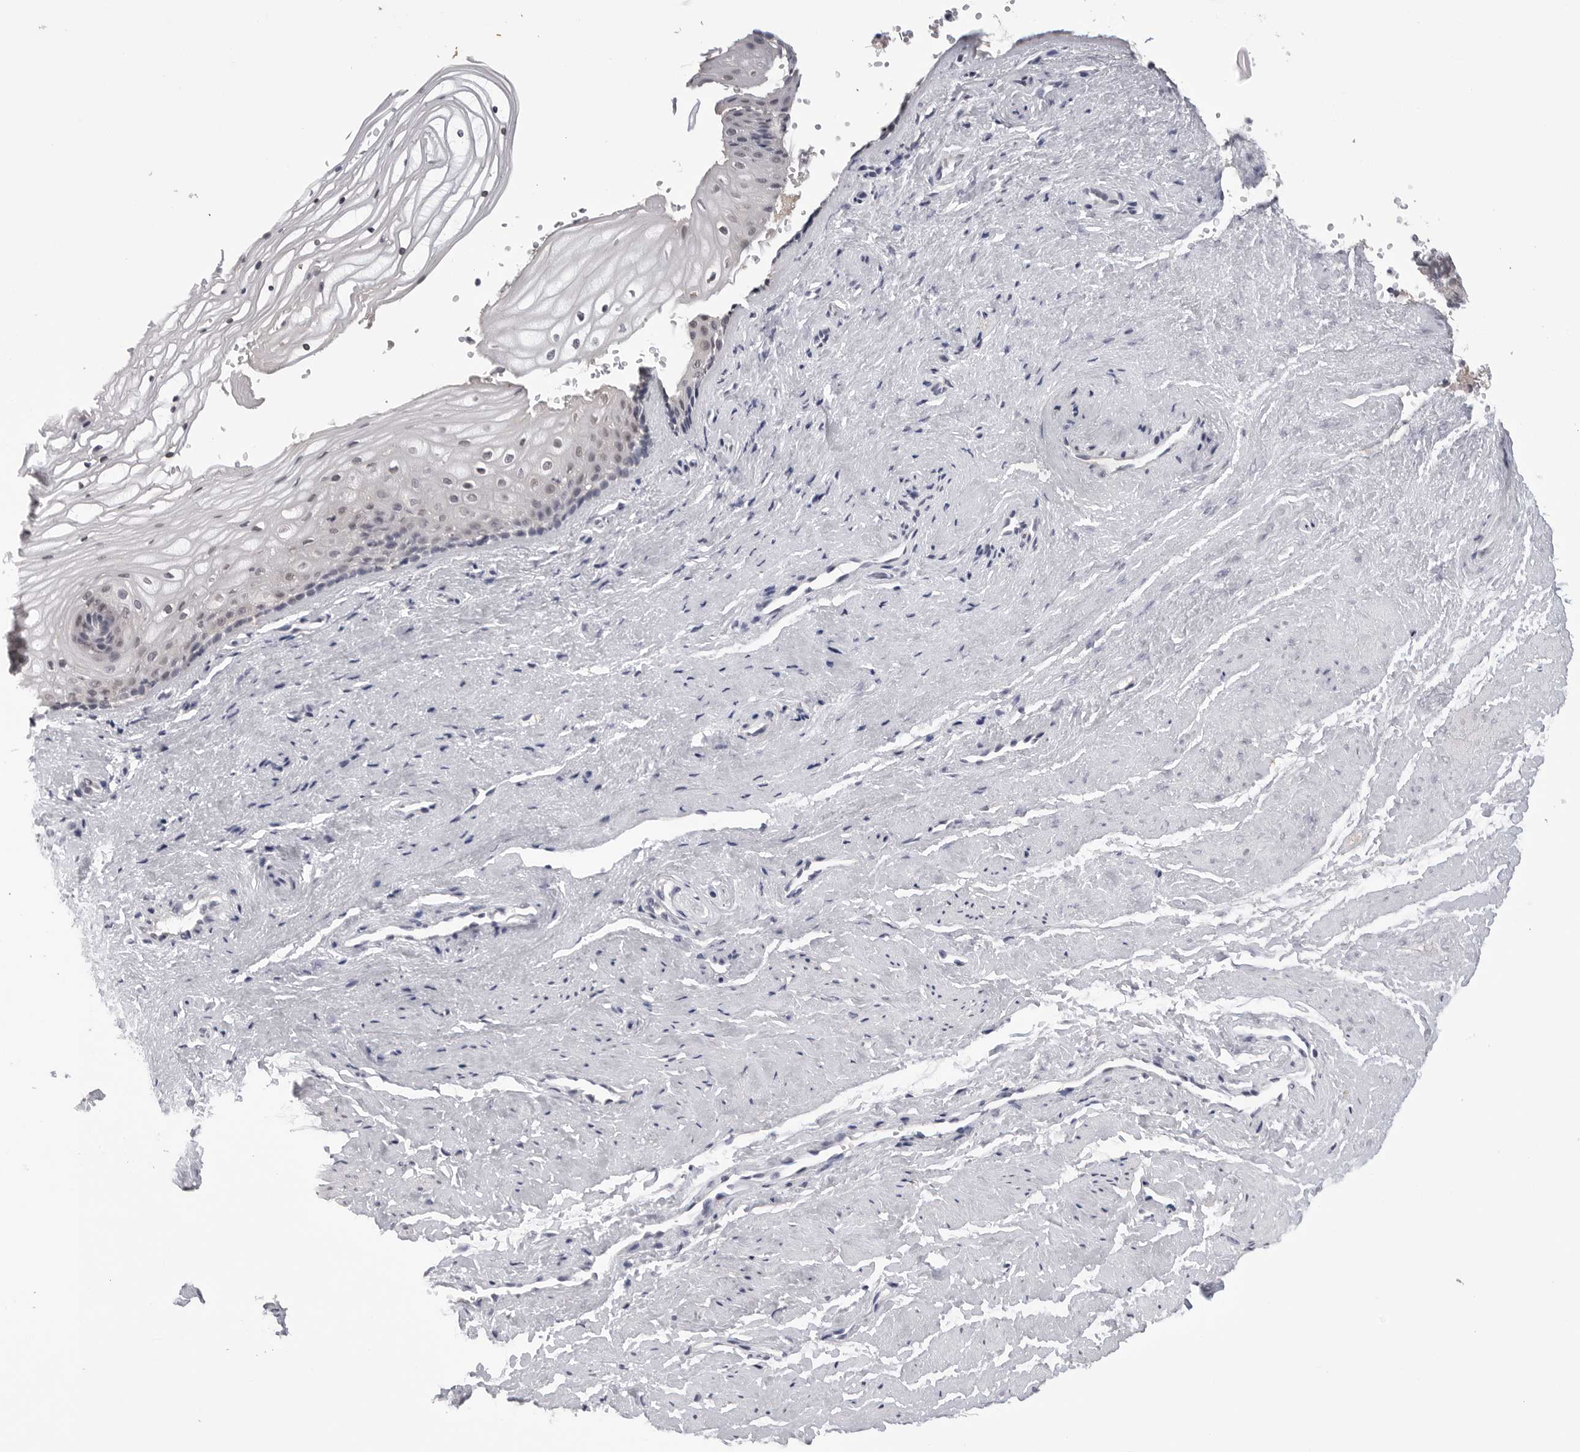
{"staining": {"intensity": "weak", "quantity": "<25%", "location": "nuclear"}, "tissue": "vagina", "cell_type": "Squamous epithelial cells", "image_type": "normal", "snomed": [{"axis": "morphology", "description": "Normal tissue, NOS"}, {"axis": "topography", "description": "Vagina"}], "caption": "Protein analysis of normal vagina exhibits no significant positivity in squamous epithelial cells. Nuclei are stained in blue.", "gene": "CDK20", "patient": {"sex": "female", "age": 46}}